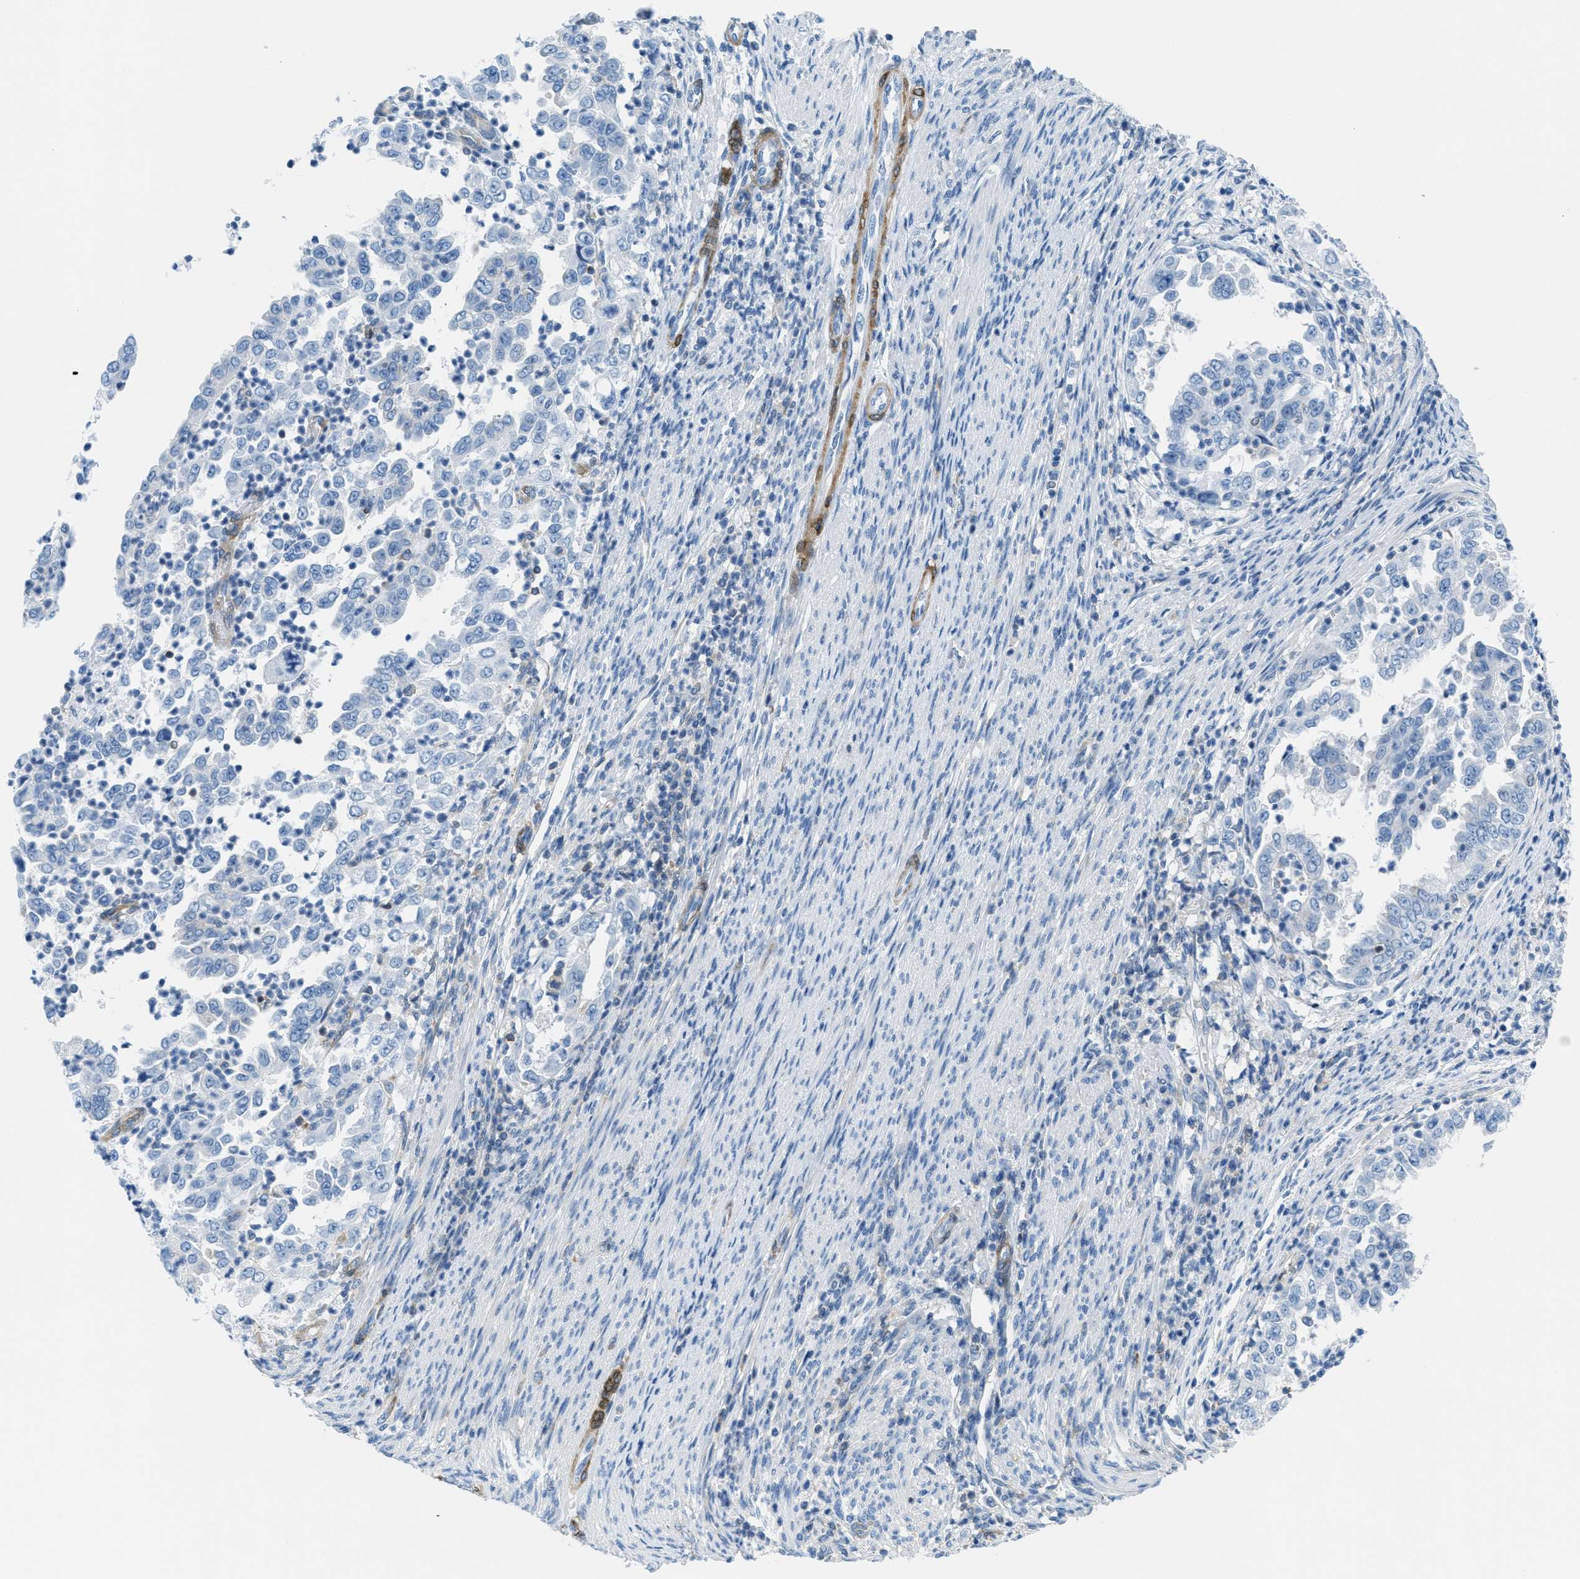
{"staining": {"intensity": "negative", "quantity": "none", "location": "none"}, "tissue": "endometrial cancer", "cell_type": "Tumor cells", "image_type": "cancer", "snomed": [{"axis": "morphology", "description": "Adenocarcinoma, NOS"}, {"axis": "topography", "description": "Endometrium"}], "caption": "Tumor cells show no significant expression in endometrial cancer. (Immunohistochemistry (ihc), brightfield microscopy, high magnification).", "gene": "MAPRE2", "patient": {"sex": "female", "age": 85}}